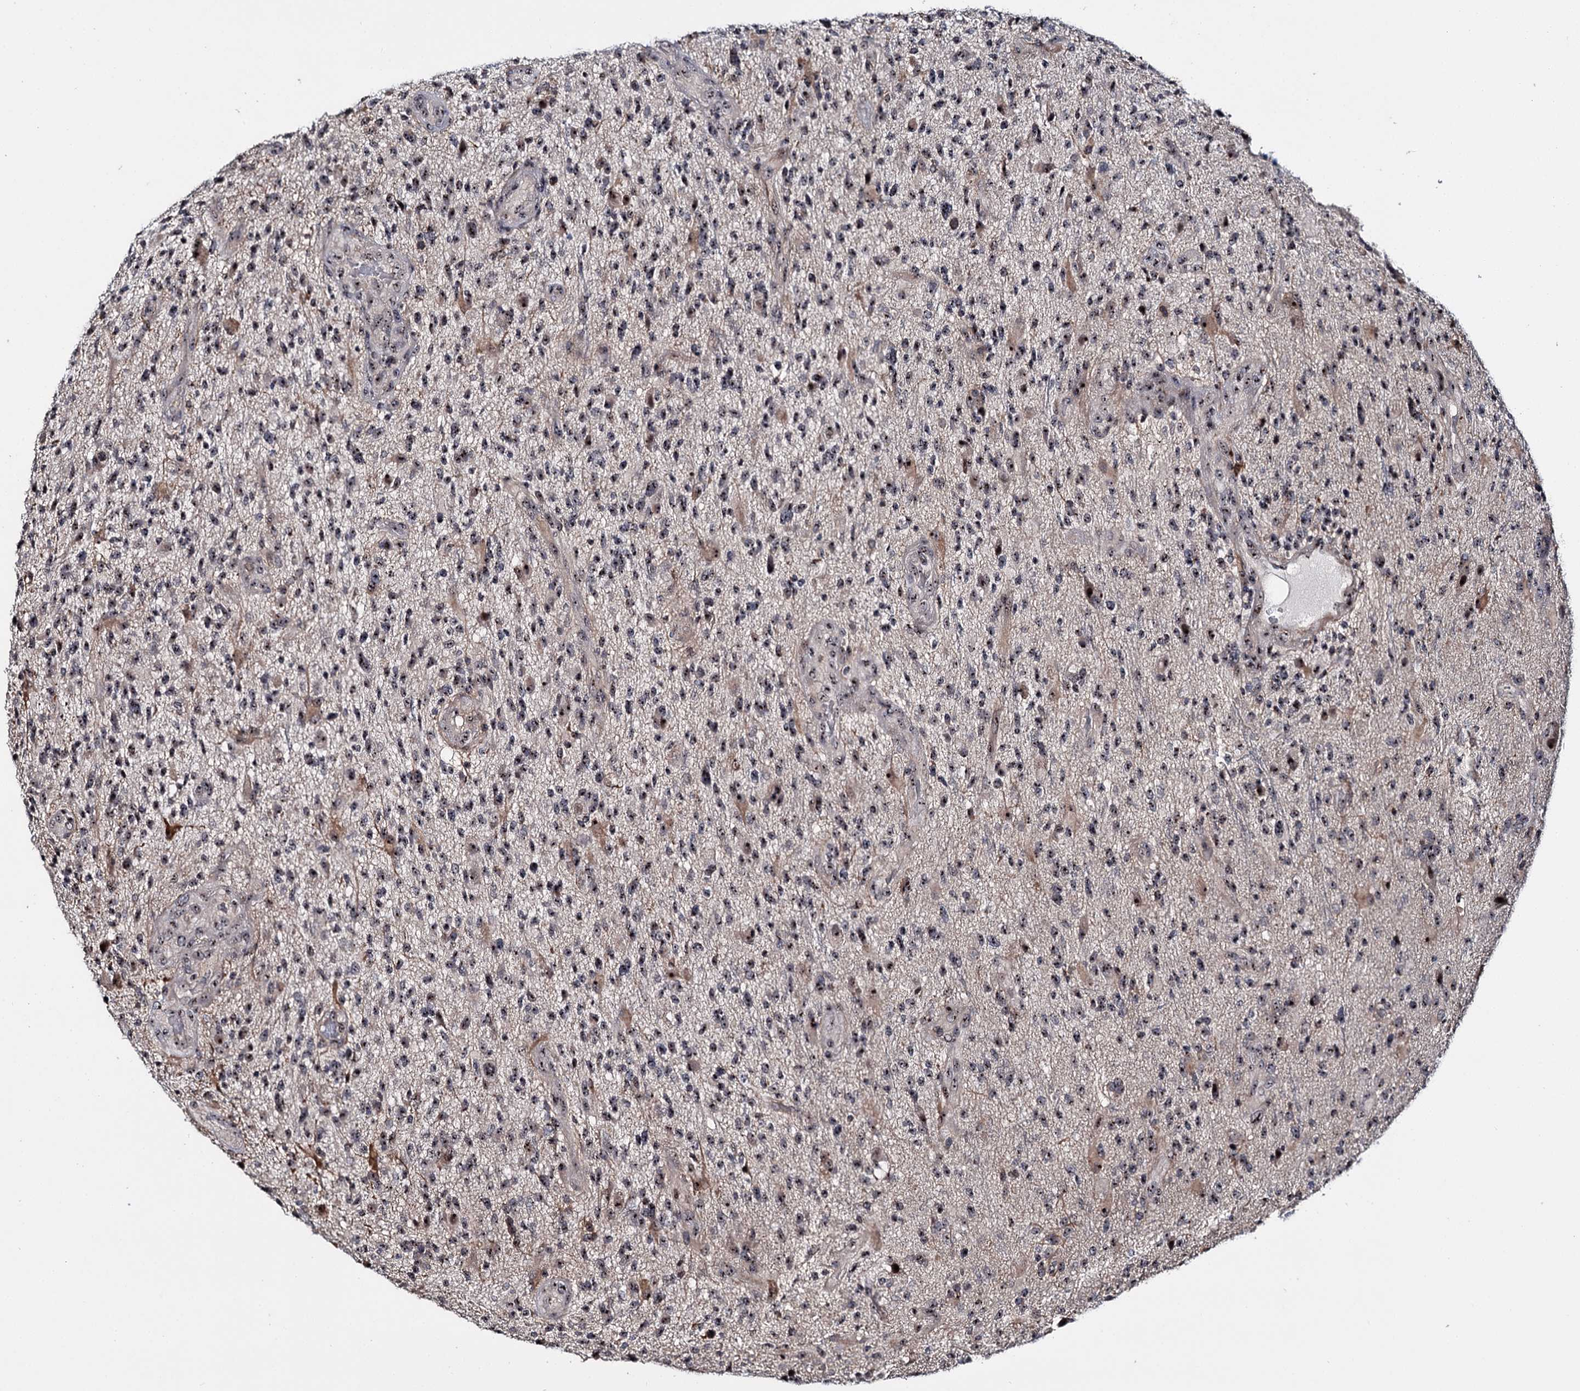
{"staining": {"intensity": "moderate", "quantity": ">75%", "location": "nuclear"}, "tissue": "glioma", "cell_type": "Tumor cells", "image_type": "cancer", "snomed": [{"axis": "morphology", "description": "Glioma, malignant, High grade"}, {"axis": "topography", "description": "Brain"}], "caption": "The image demonstrates a brown stain indicating the presence of a protein in the nuclear of tumor cells in glioma.", "gene": "SUPT20H", "patient": {"sex": "male", "age": 47}}